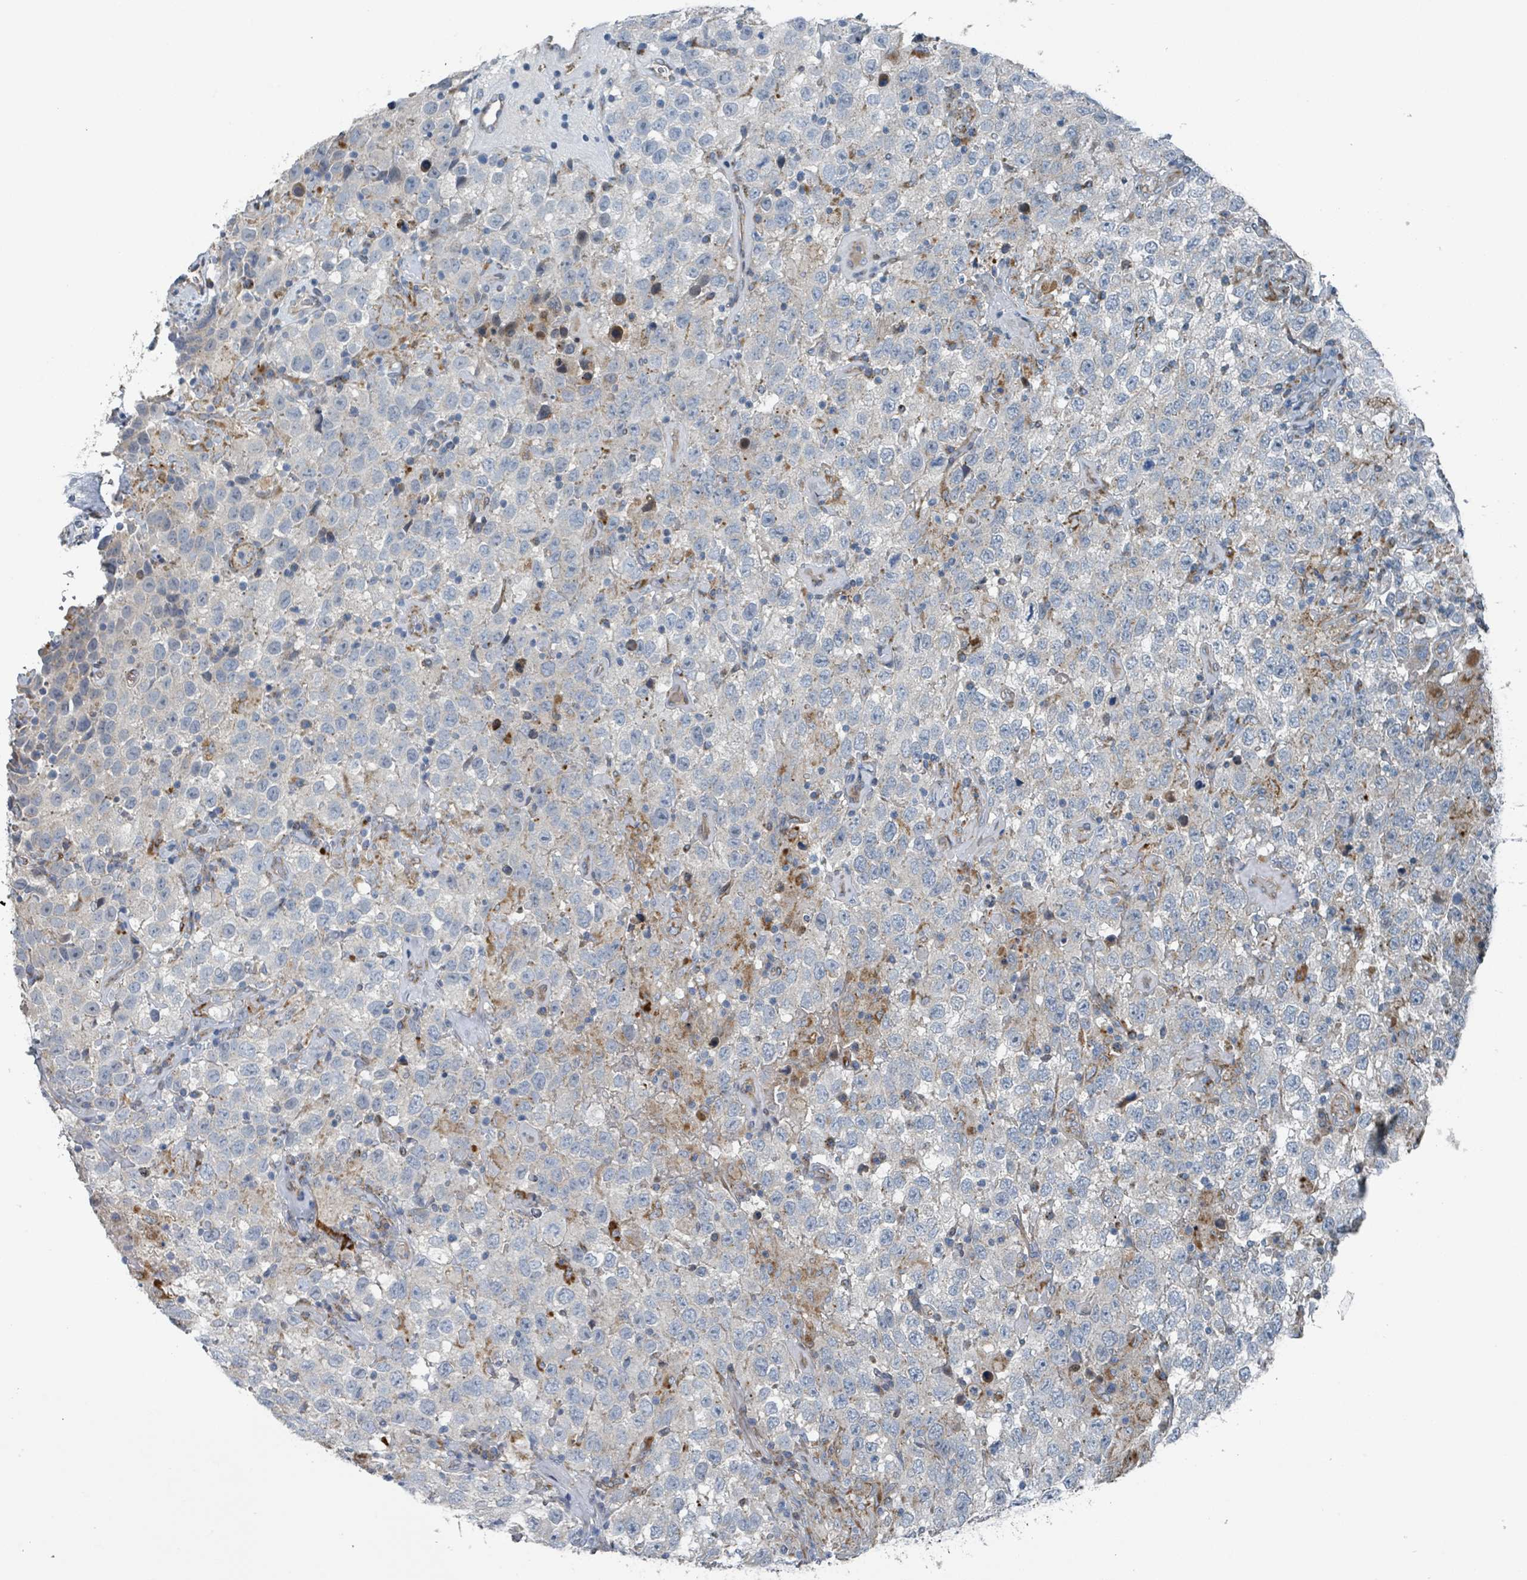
{"staining": {"intensity": "negative", "quantity": "none", "location": "none"}, "tissue": "testis cancer", "cell_type": "Tumor cells", "image_type": "cancer", "snomed": [{"axis": "morphology", "description": "Seminoma, NOS"}, {"axis": "topography", "description": "Testis"}], "caption": "An immunohistochemistry (IHC) image of seminoma (testis) is shown. There is no staining in tumor cells of seminoma (testis).", "gene": "DIPK2A", "patient": {"sex": "male", "age": 41}}